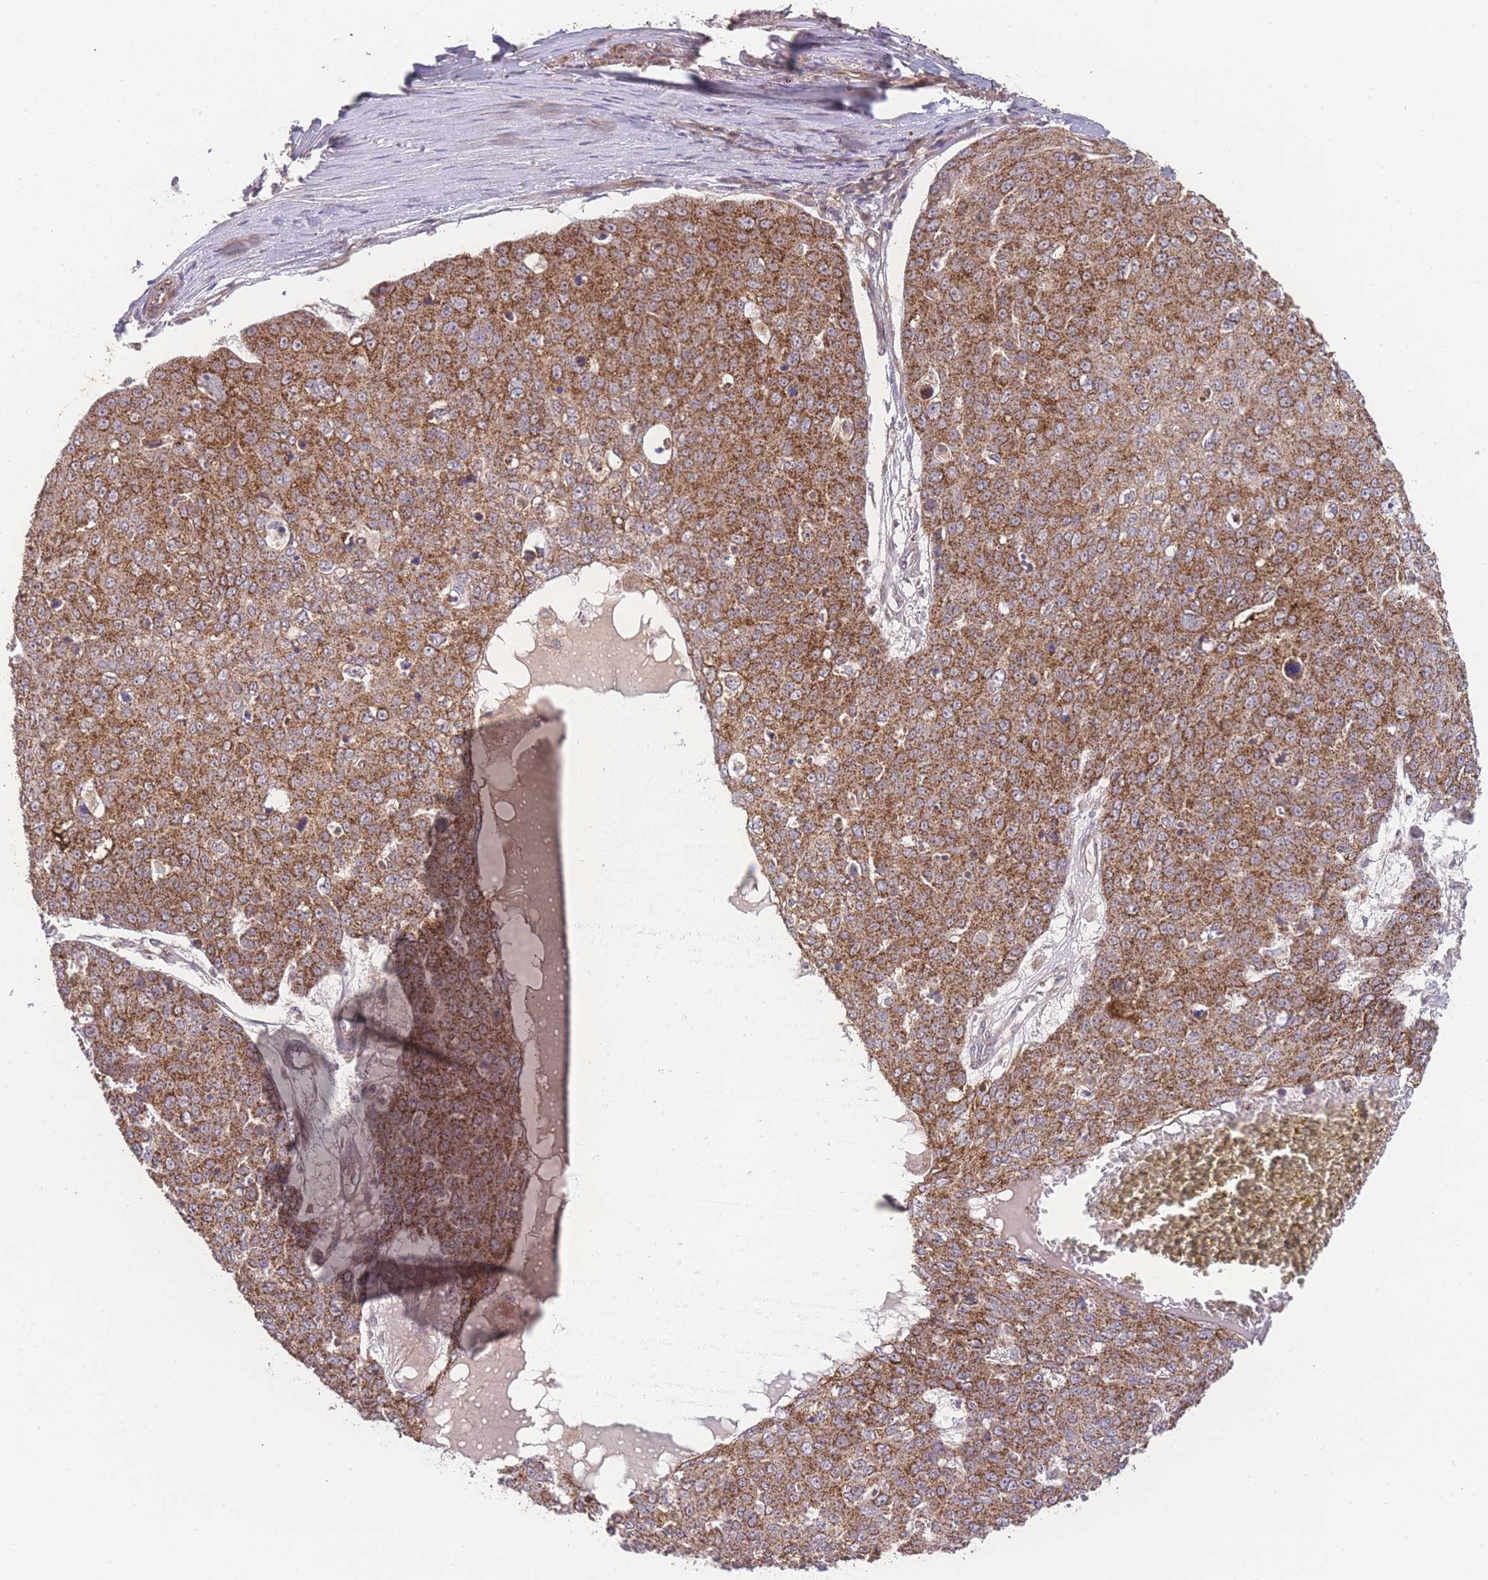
{"staining": {"intensity": "strong", "quantity": ">75%", "location": "cytoplasmic/membranous"}, "tissue": "skin cancer", "cell_type": "Tumor cells", "image_type": "cancer", "snomed": [{"axis": "morphology", "description": "Squamous cell carcinoma, NOS"}, {"axis": "topography", "description": "Skin"}], "caption": "The image shows a brown stain indicating the presence of a protein in the cytoplasmic/membranous of tumor cells in skin cancer. Using DAB (3,3'-diaminobenzidine) (brown) and hematoxylin (blue) stains, captured at high magnification using brightfield microscopy.", "gene": "PXMP4", "patient": {"sex": "male", "age": 71}}